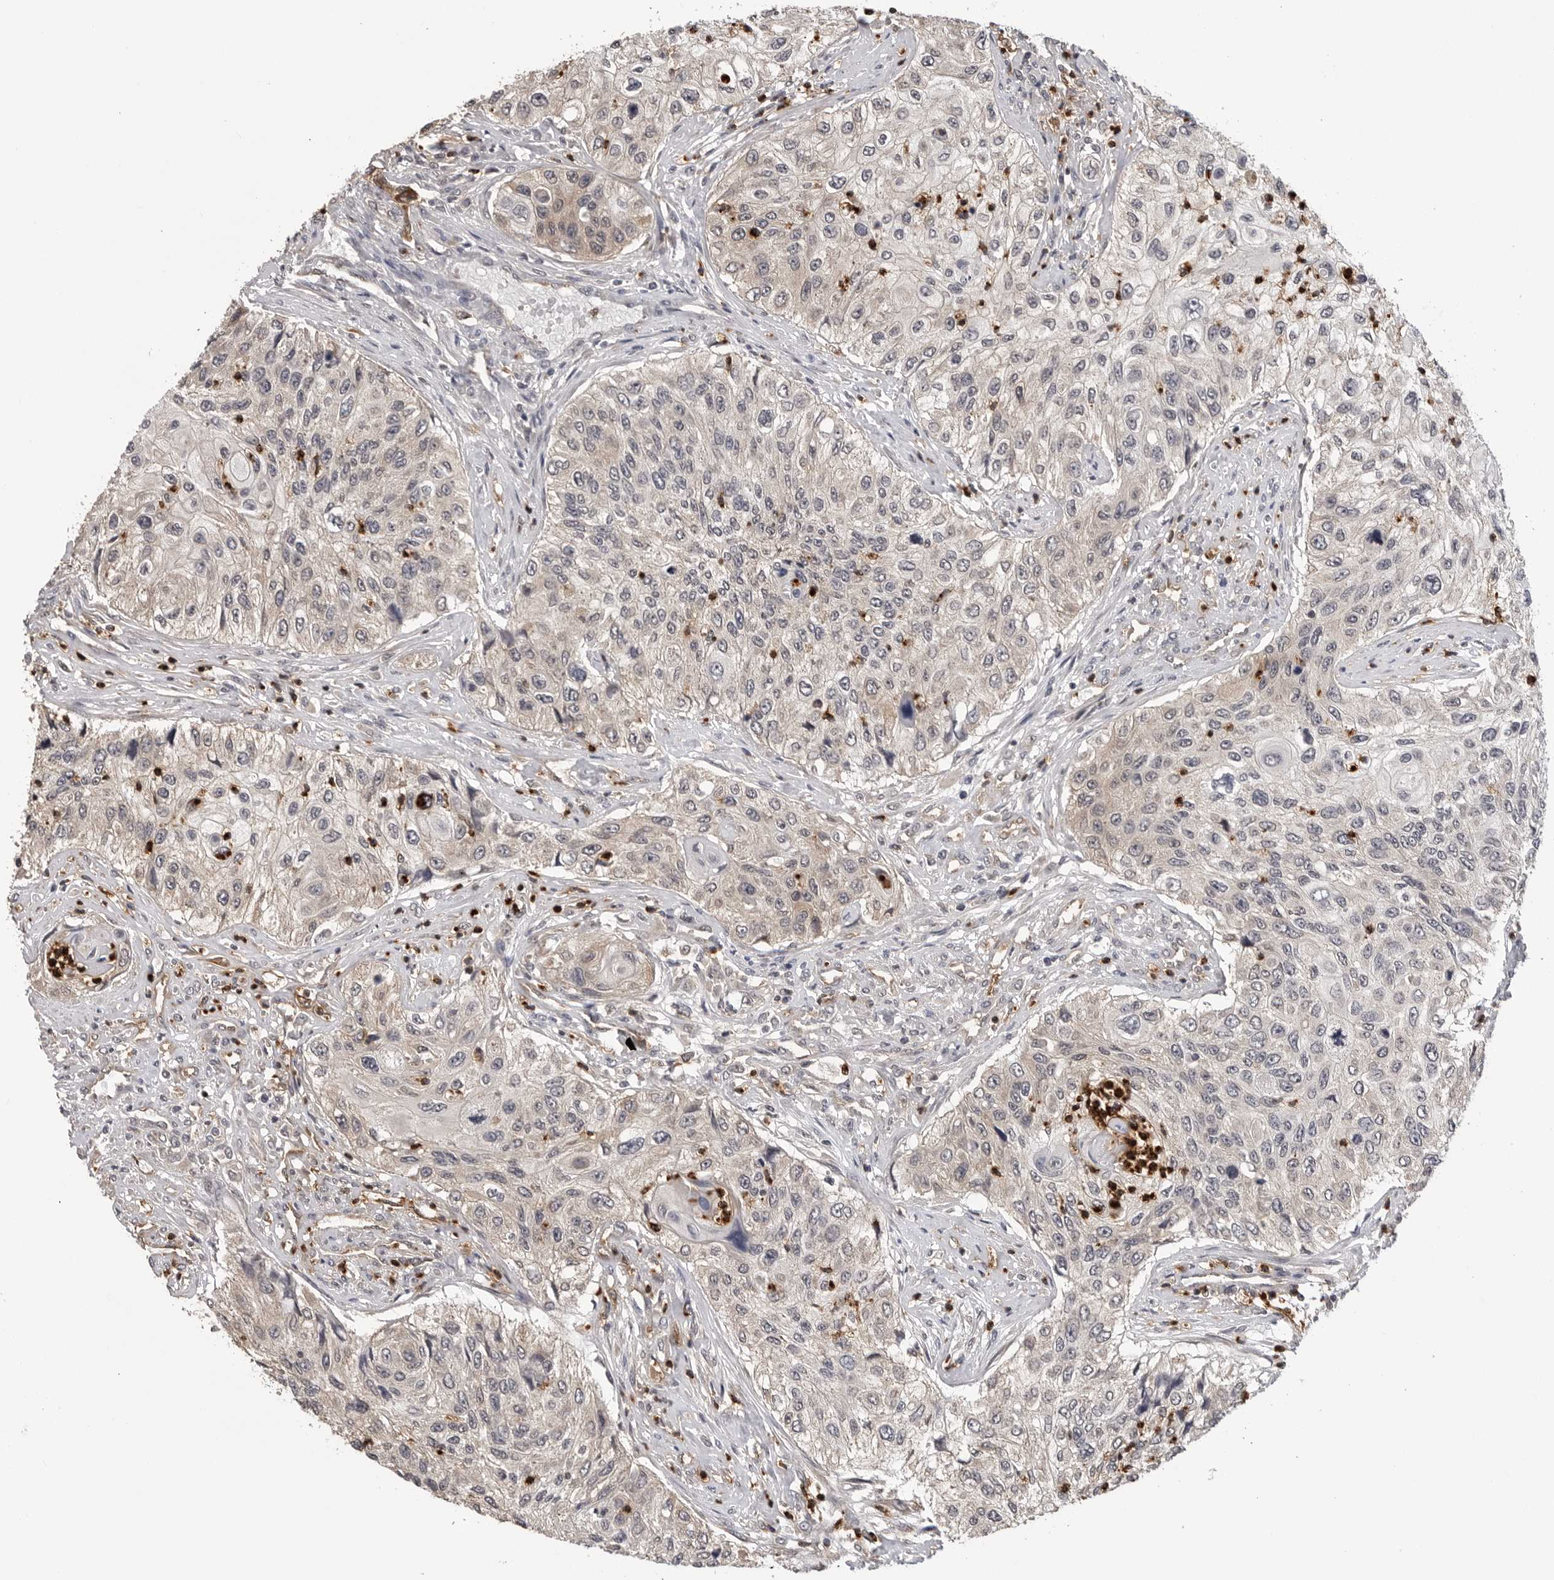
{"staining": {"intensity": "weak", "quantity": "<25%", "location": "cytoplasmic/membranous"}, "tissue": "urothelial cancer", "cell_type": "Tumor cells", "image_type": "cancer", "snomed": [{"axis": "morphology", "description": "Urothelial carcinoma, High grade"}, {"axis": "topography", "description": "Urinary bladder"}], "caption": "The IHC histopathology image has no significant staining in tumor cells of urothelial cancer tissue.", "gene": "TRMT13", "patient": {"sex": "female", "age": 60}}